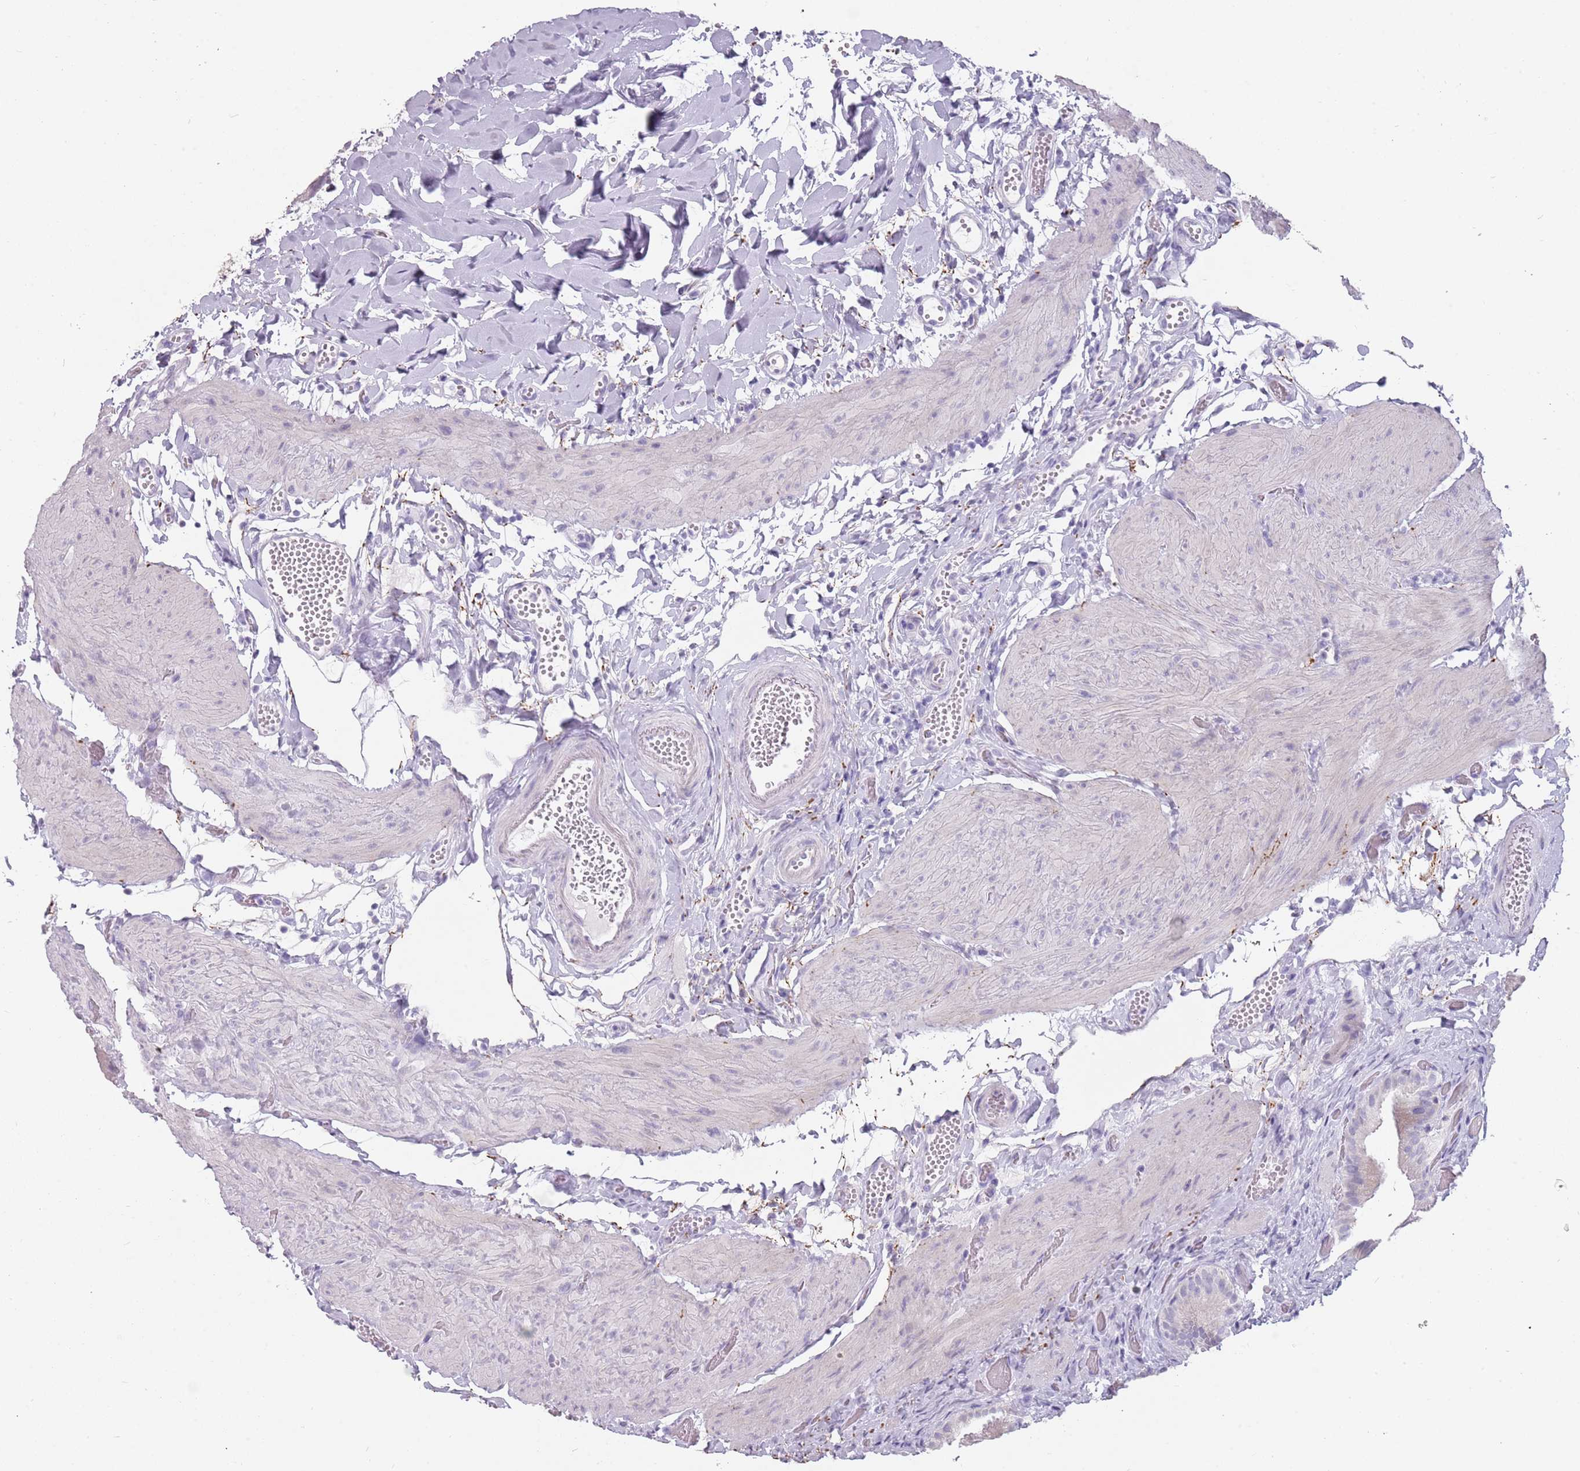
{"staining": {"intensity": "negative", "quantity": "none", "location": "none"}, "tissue": "gallbladder", "cell_type": "Glandular cells", "image_type": "normal", "snomed": [{"axis": "morphology", "description": "Normal tissue, NOS"}, {"axis": "topography", "description": "Gallbladder"}], "caption": "High power microscopy photomicrograph of an immunohistochemistry histopathology image of unremarkable gallbladder, revealing no significant expression in glandular cells.", "gene": "DDX4", "patient": {"sex": "female", "age": 64}}